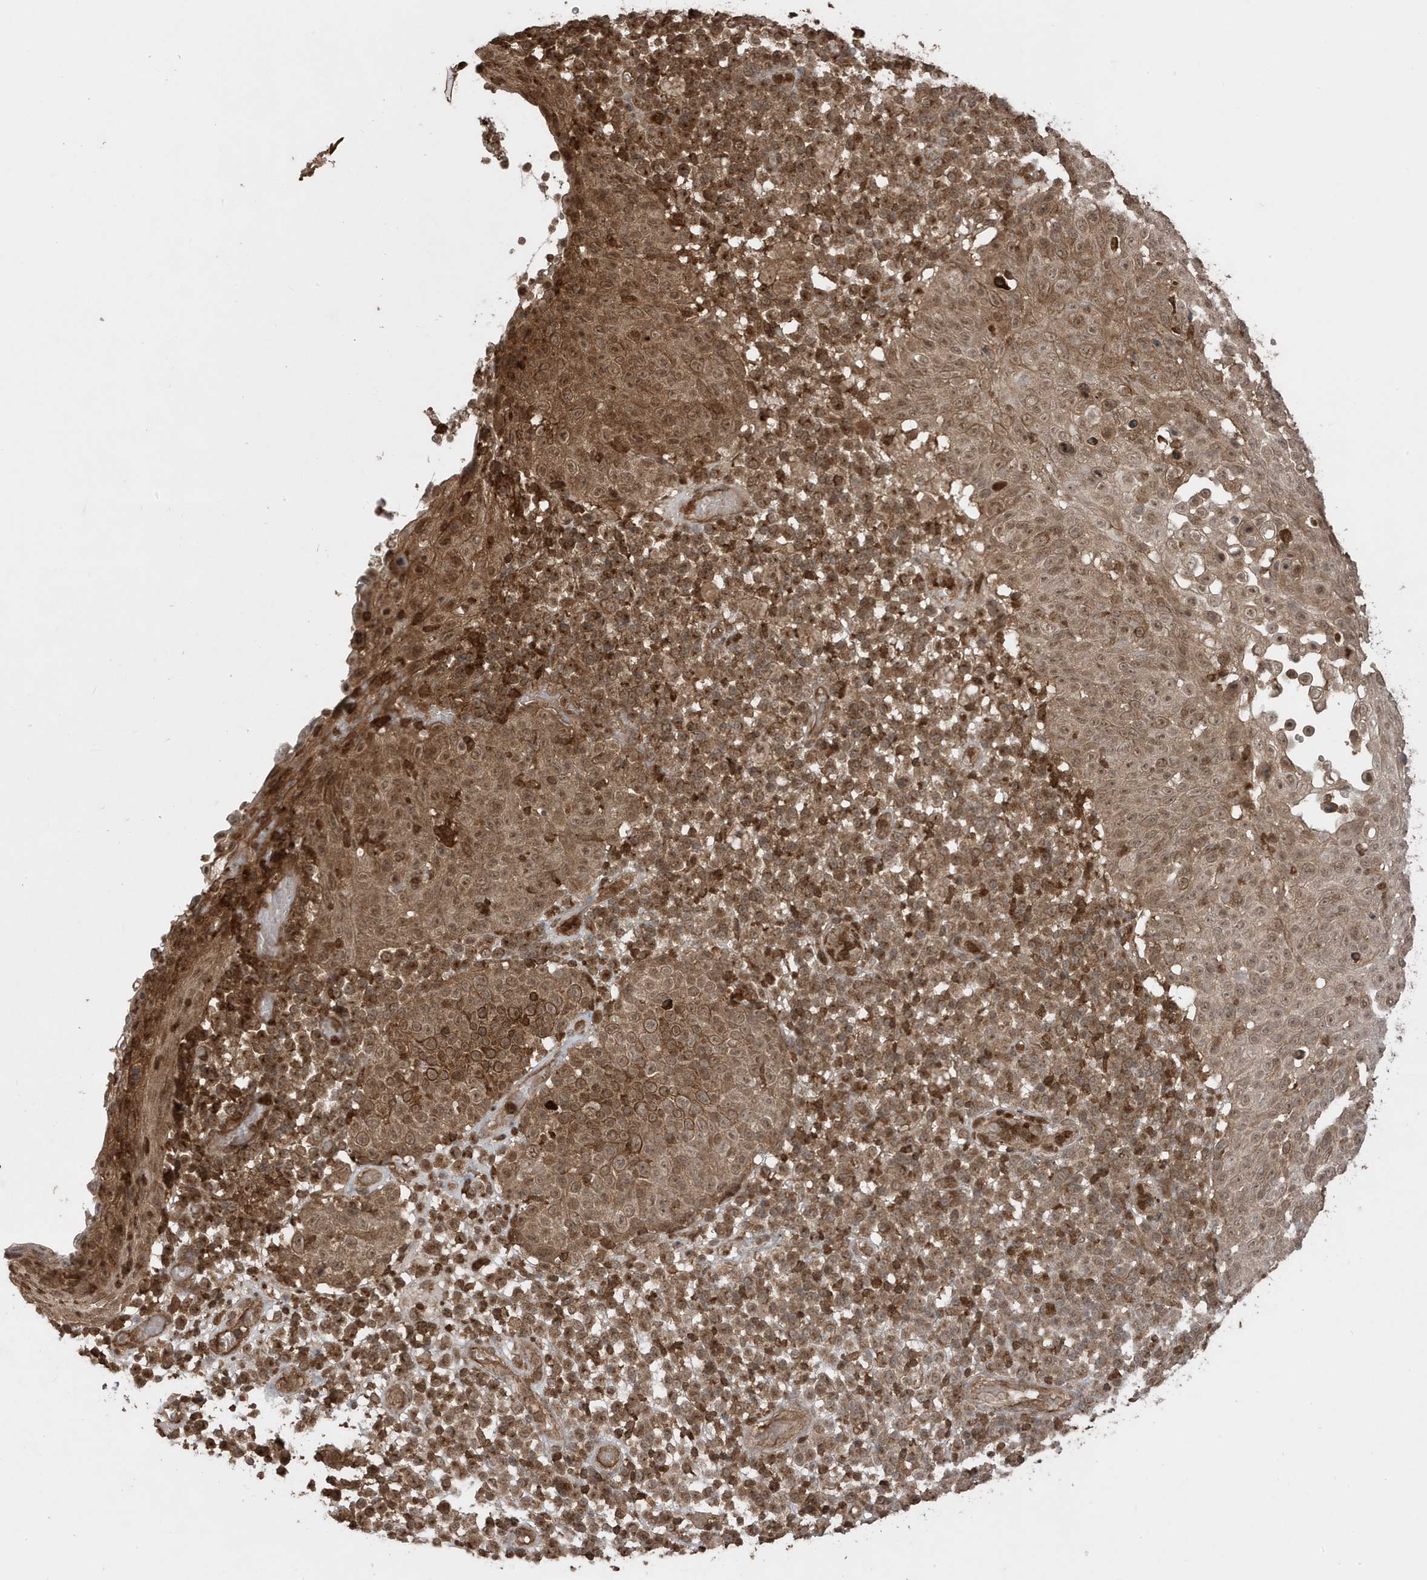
{"staining": {"intensity": "moderate", "quantity": ">75%", "location": "cytoplasmic/membranous,nuclear"}, "tissue": "skin cancer", "cell_type": "Tumor cells", "image_type": "cancer", "snomed": [{"axis": "morphology", "description": "Squamous cell carcinoma in situ, NOS"}, {"axis": "morphology", "description": "Squamous cell carcinoma, NOS"}, {"axis": "topography", "description": "Skin"}], "caption": "A high-resolution micrograph shows IHC staining of squamous cell carcinoma in situ (skin), which displays moderate cytoplasmic/membranous and nuclear staining in about >75% of tumor cells.", "gene": "ASAP1", "patient": {"sex": "male", "age": 93}}